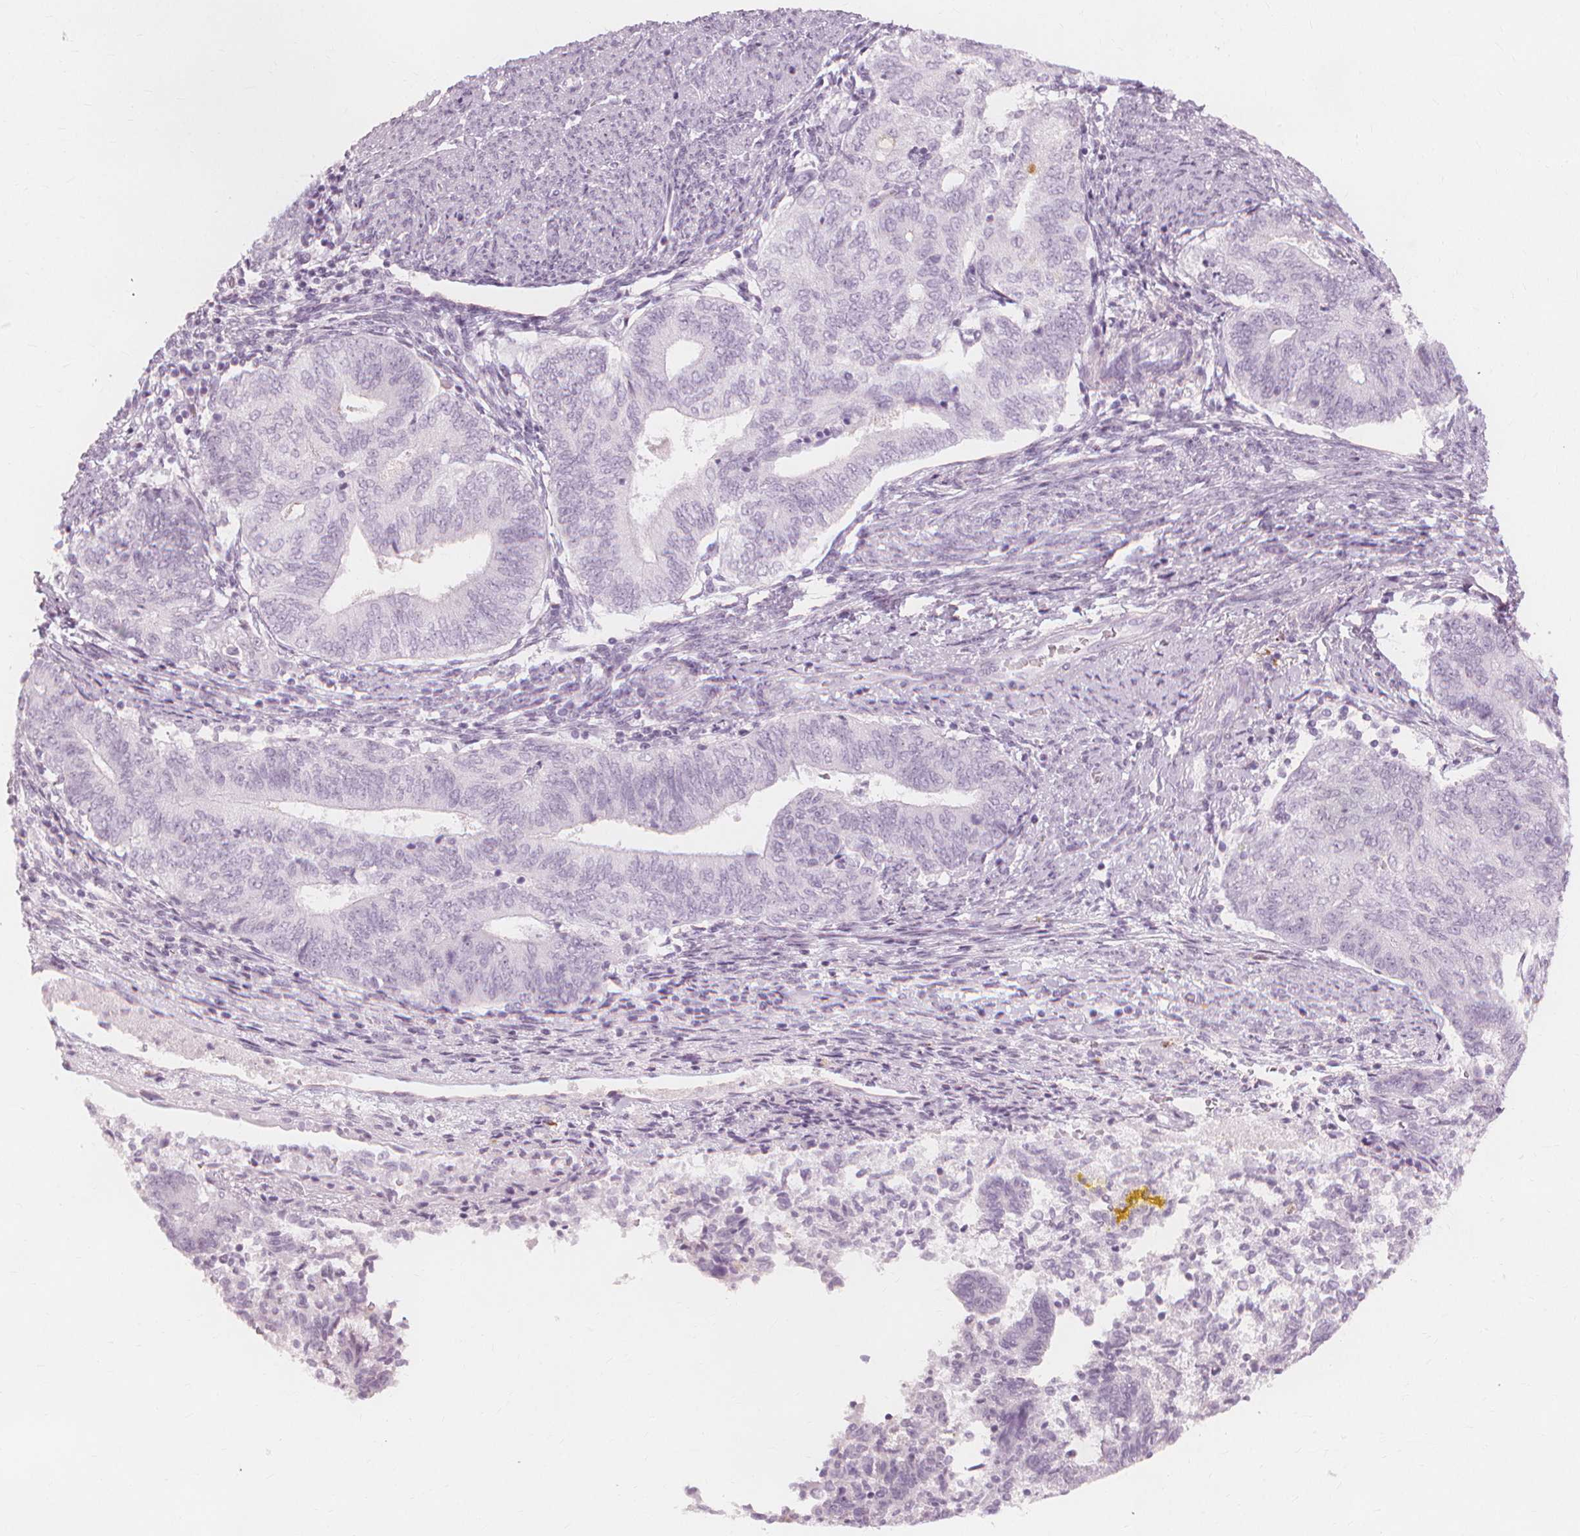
{"staining": {"intensity": "negative", "quantity": "none", "location": "none"}, "tissue": "endometrial cancer", "cell_type": "Tumor cells", "image_type": "cancer", "snomed": [{"axis": "morphology", "description": "Adenocarcinoma, NOS"}, {"axis": "topography", "description": "Endometrium"}], "caption": "The IHC photomicrograph has no significant positivity in tumor cells of endometrial adenocarcinoma tissue.", "gene": "TFF1", "patient": {"sex": "female", "age": 65}}